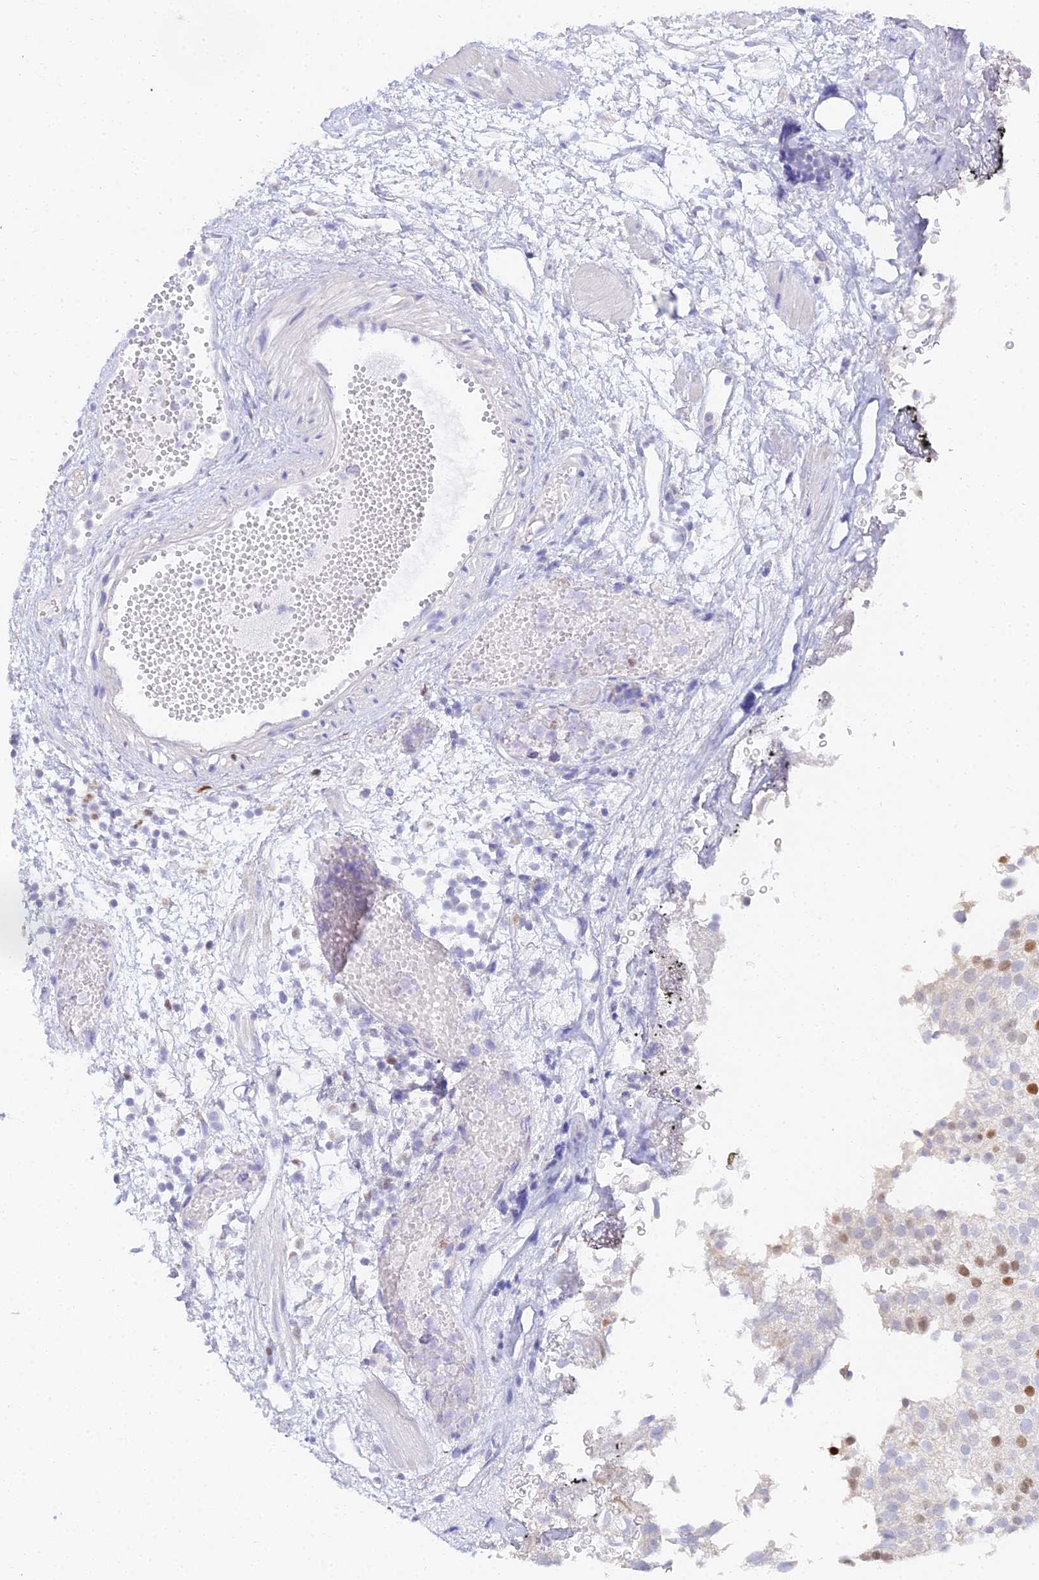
{"staining": {"intensity": "moderate", "quantity": "<25%", "location": "nuclear"}, "tissue": "urothelial cancer", "cell_type": "Tumor cells", "image_type": "cancer", "snomed": [{"axis": "morphology", "description": "Urothelial carcinoma, Low grade"}, {"axis": "topography", "description": "Urinary bladder"}], "caption": "Low-grade urothelial carcinoma stained with a protein marker displays moderate staining in tumor cells.", "gene": "MCM2", "patient": {"sex": "male", "age": 78}}